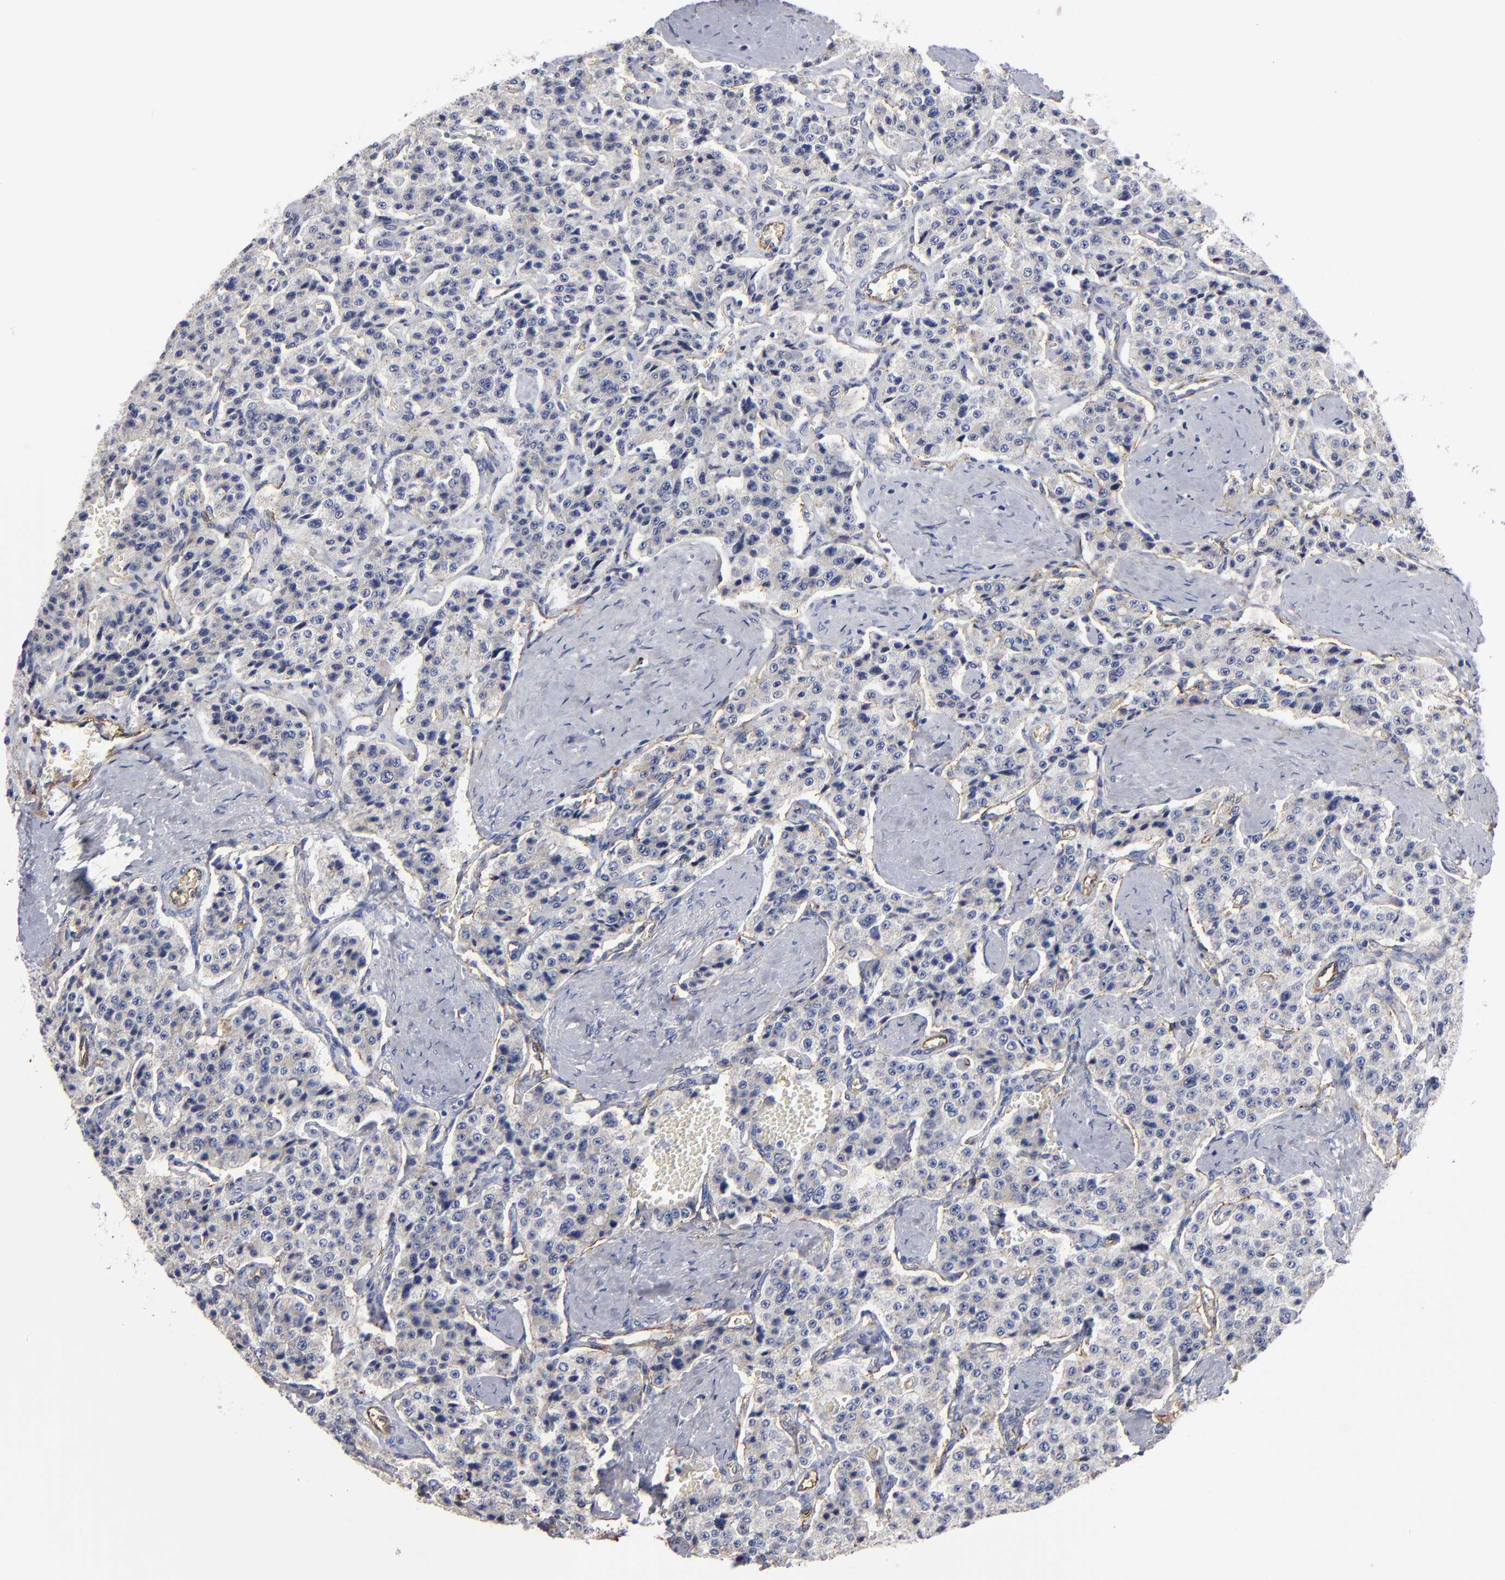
{"staining": {"intensity": "negative", "quantity": "none", "location": "none"}, "tissue": "carcinoid", "cell_type": "Tumor cells", "image_type": "cancer", "snomed": [{"axis": "morphology", "description": "Carcinoid, malignant, NOS"}, {"axis": "topography", "description": "Small intestine"}], "caption": "This is an immunohistochemistry (IHC) image of carcinoid (malignant). There is no positivity in tumor cells.", "gene": "TM4SF1", "patient": {"sex": "male", "age": 52}}